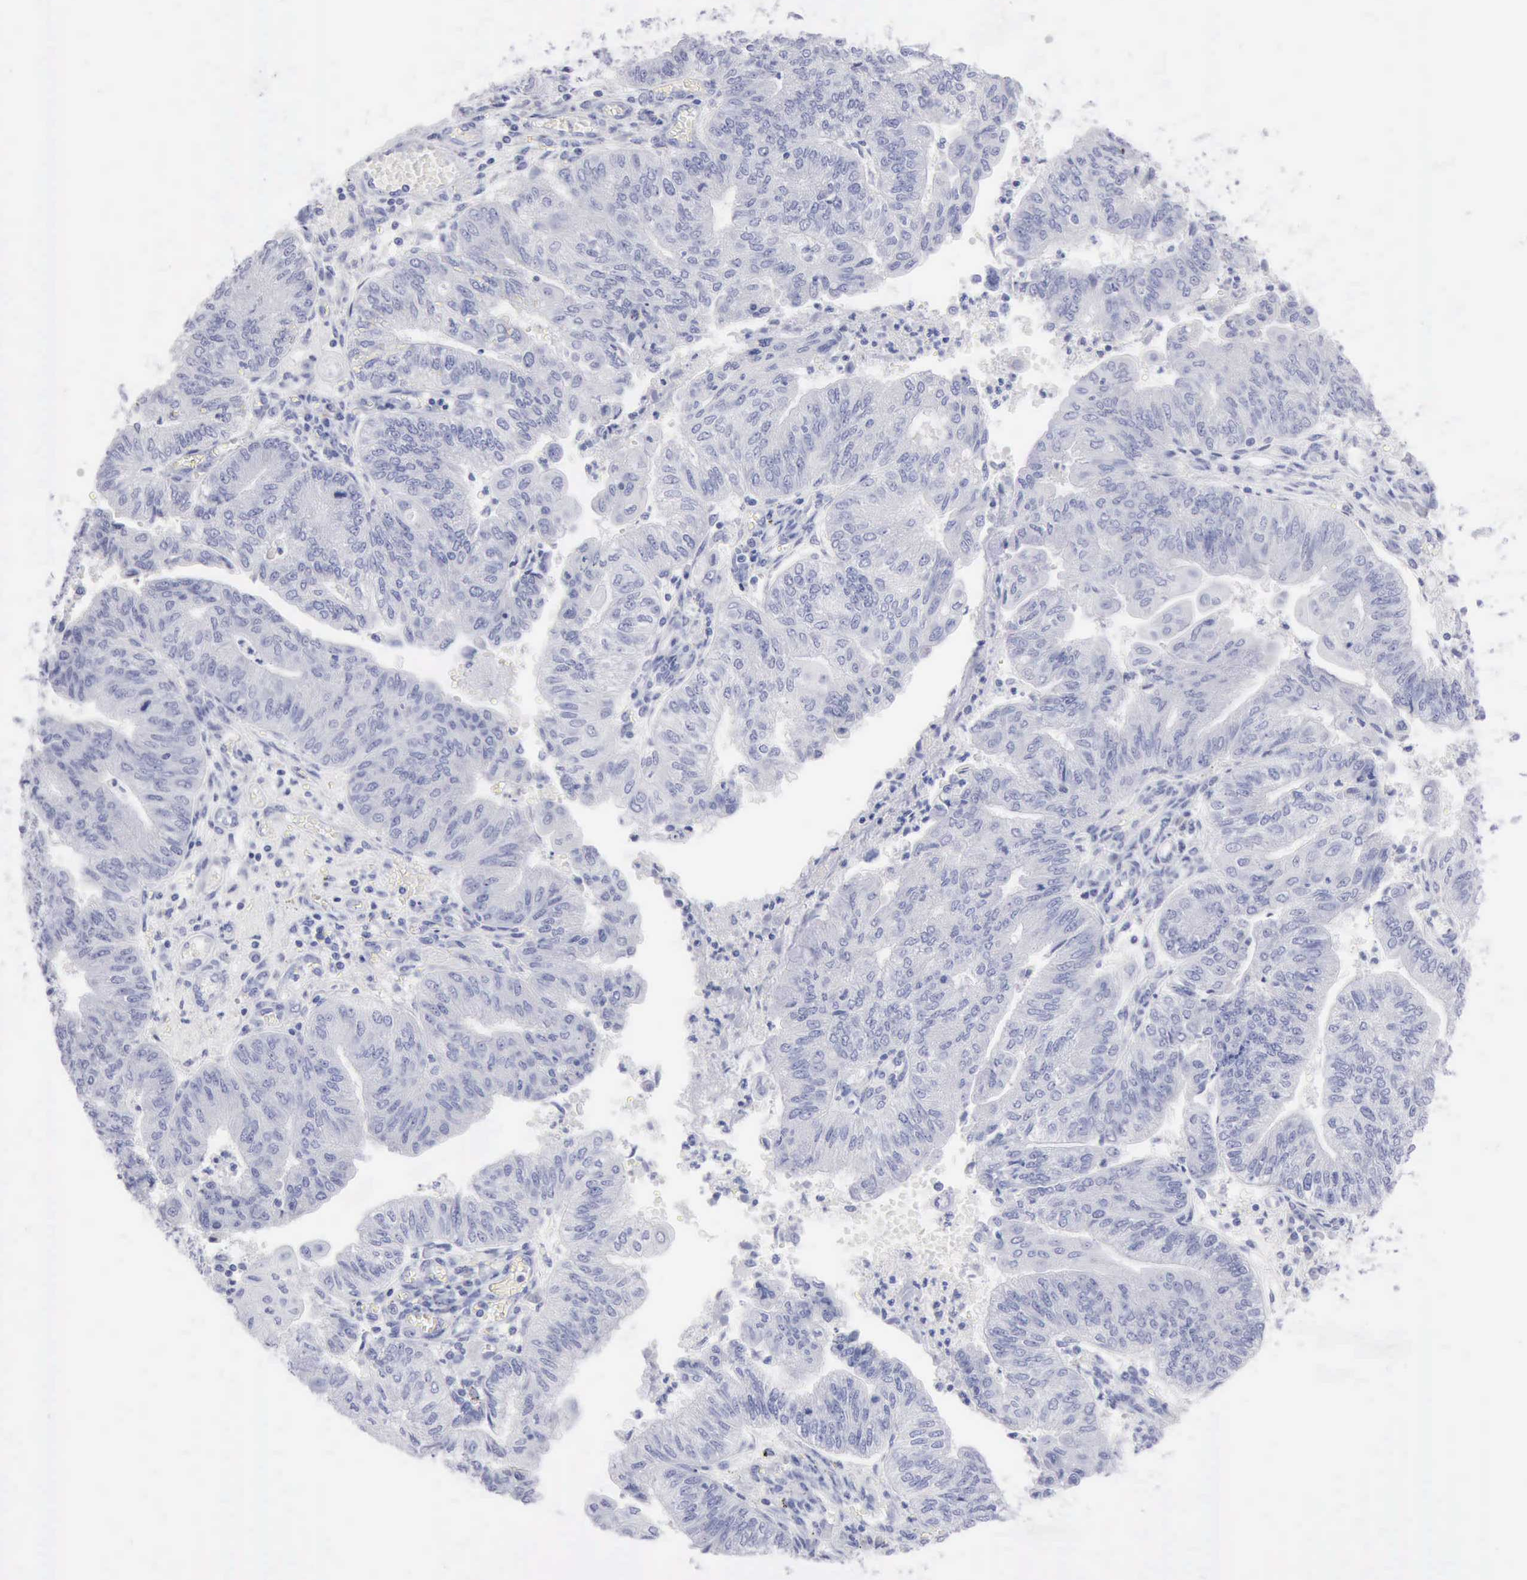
{"staining": {"intensity": "negative", "quantity": "none", "location": "none"}, "tissue": "endometrial cancer", "cell_type": "Tumor cells", "image_type": "cancer", "snomed": [{"axis": "morphology", "description": "Adenocarcinoma, NOS"}, {"axis": "topography", "description": "Endometrium"}], "caption": "Immunohistochemistry histopathology image of neoplastic tissue: human endometrial adenocarcinoma stained with DAB (3,3'-diaminobenzidine) demonstrates no significant protein positivity in tumor cells.", "gene": "ANGEL1", "patient": {"sex": "female", "age": 59}}